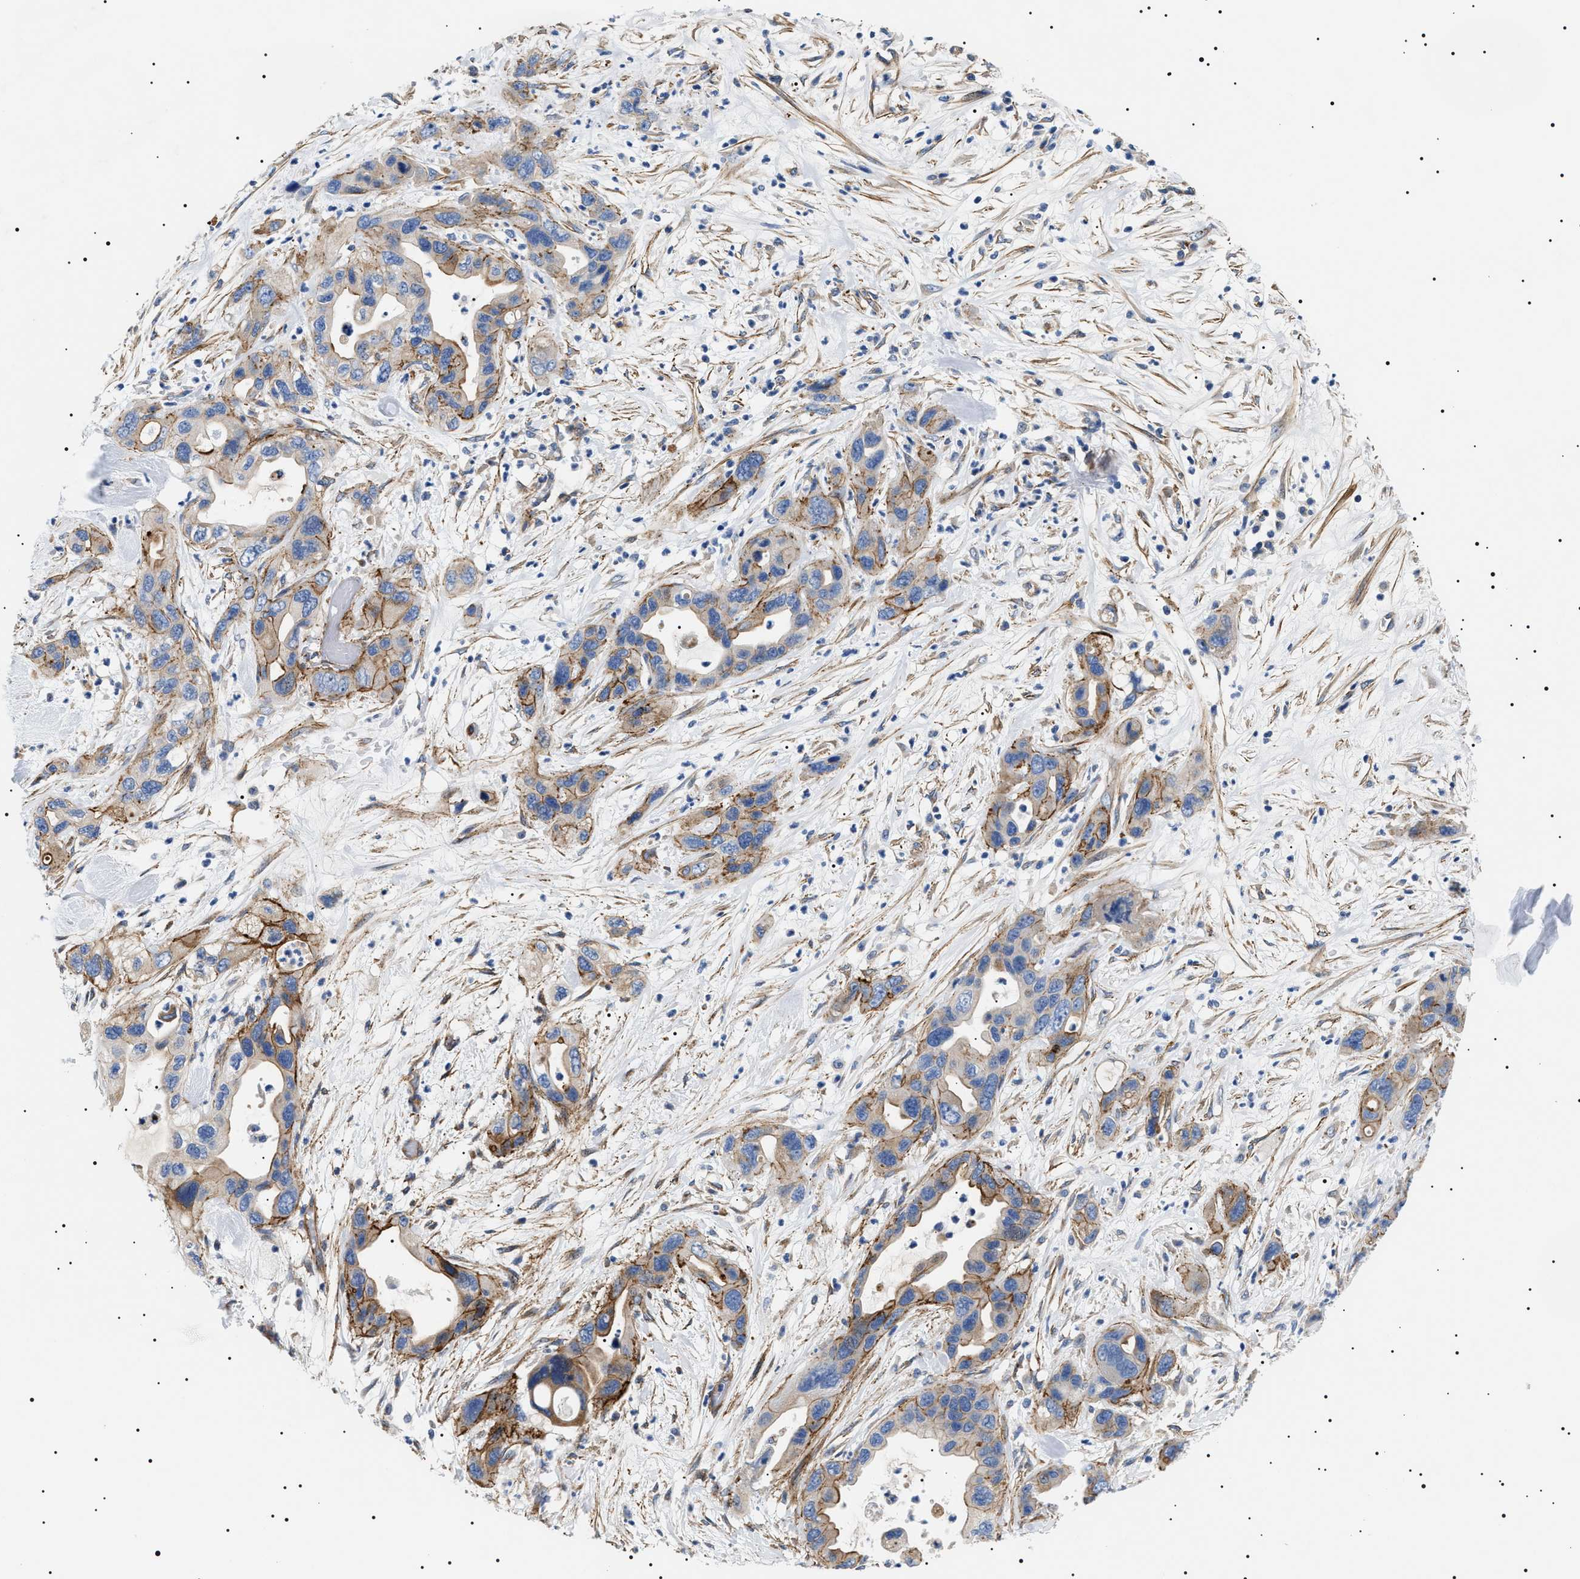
{"staining": {"intensity": "moderate", "quantity": "25%-75%", "location": "cytoplasmic/membranous"}, "tissue": "pancreatic cancer", "cell_type": "Tumor cells", "image_type": "cancer", "snomed": [{"axis": "morphology", "description": "Adenocarcinoma, NOS"}, {"axis": "topography", "description": "Pancreas"}], "caption": "The micrograph exhibits staining of pancreatic cancer, revealing moderate cytoplasmic/membranous protein expression (brown color) within tumor cells. (brown staining indicates protein expression, while blue staining denotes nuclei).", "gene": "TMEM222", "patient": {"sex": "female", "age": 71}}